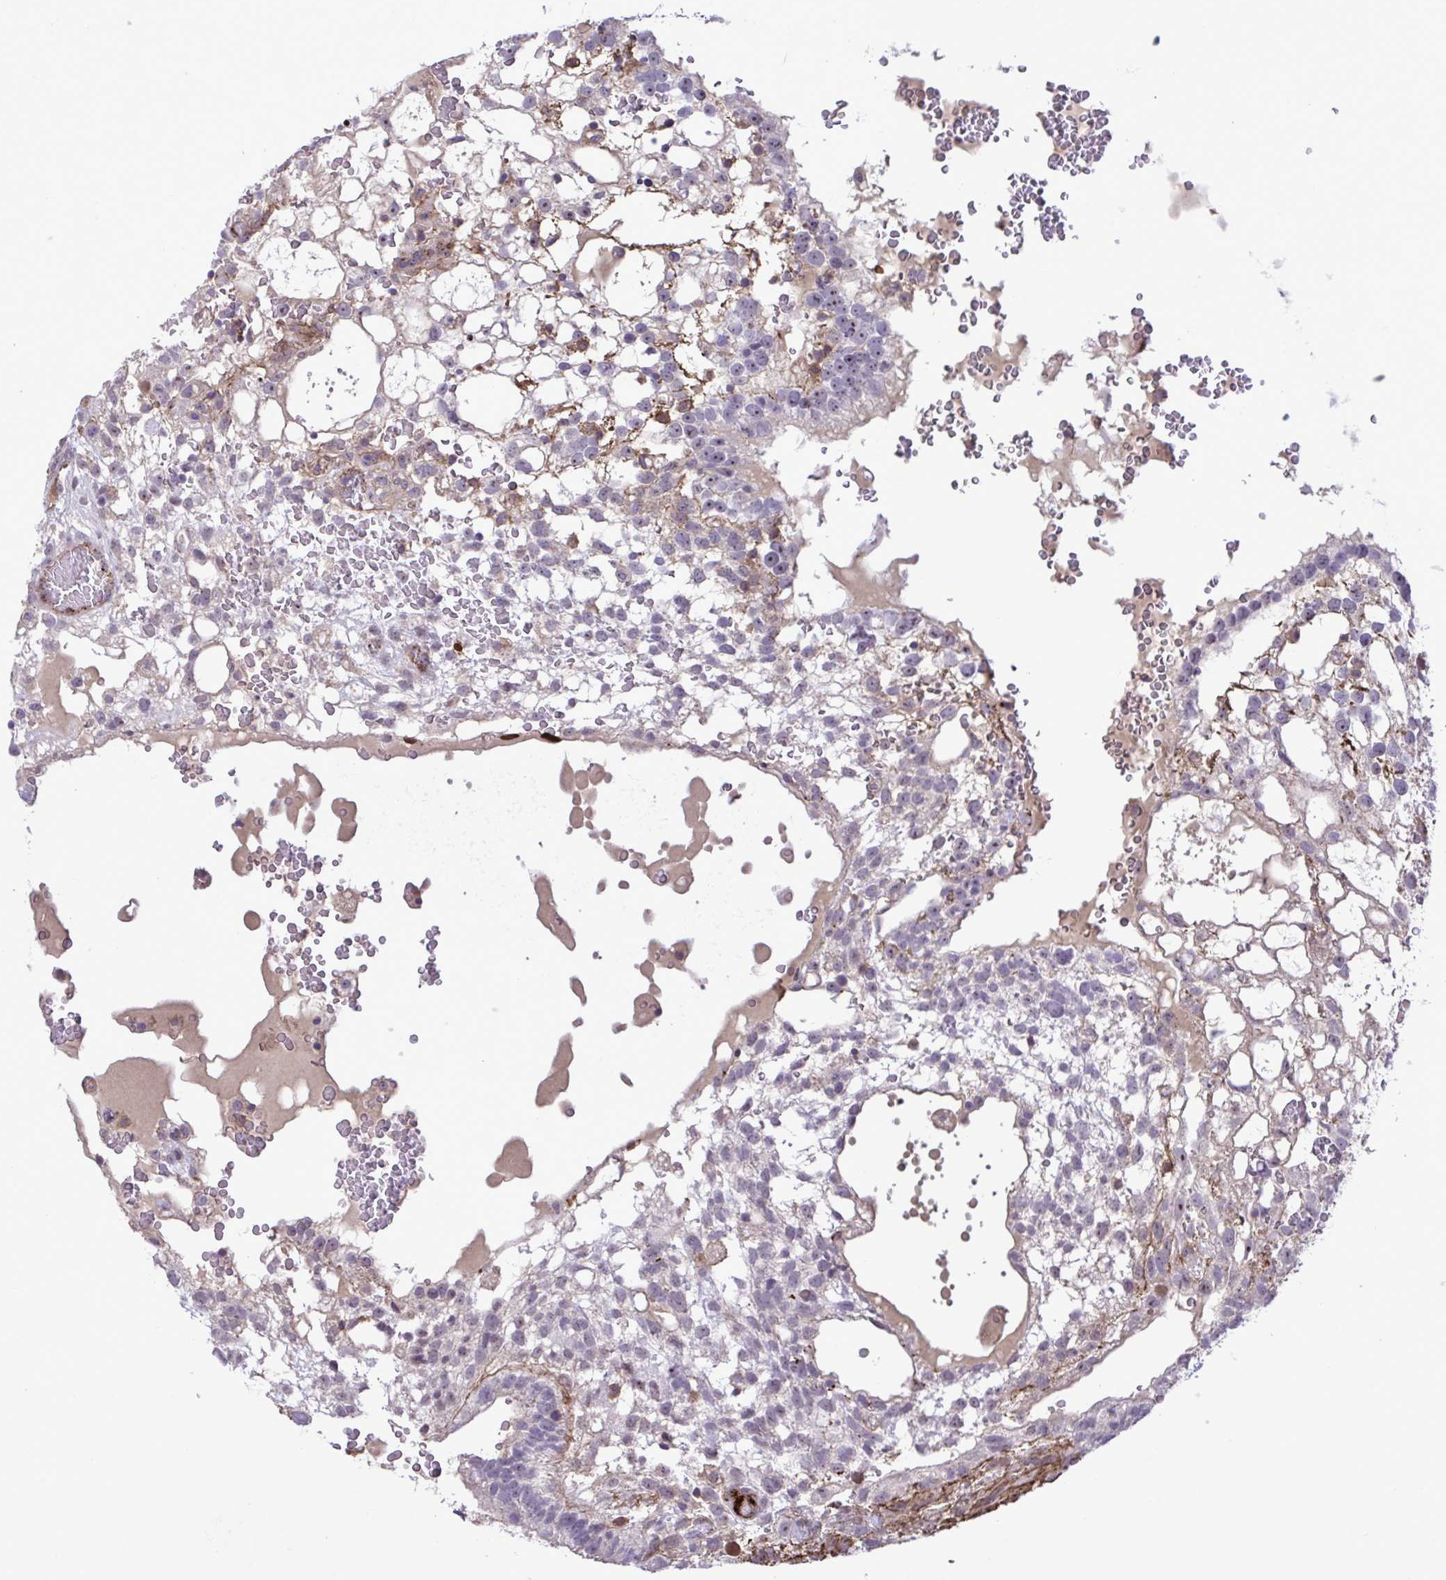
{"staining": {"intensity": "moderate", "quantity": "<25%", "location": "nuclear"}, "tissue": "testis cancer", "cell_type": "Tumor cells", "image_type": "cancer", "snomed": [{"axis": "morphology", "description": "Normal tissue, NOS"}, {"axis": "morphology", "description": "Carcinoma, Embryonal, NOS"}, {"axis": "topography", "description": "Testis"}], "caption": "Immunohistochemistry micrograph of neoplastic tissue: human testis cancer stained using IHC displays low levels of moderate protein expression localized specifically in the nuclear of tumor cells, appearing as a nuclear brown color.", "gene": "CD101", "patient": {"sex": "male", "age": 32}}